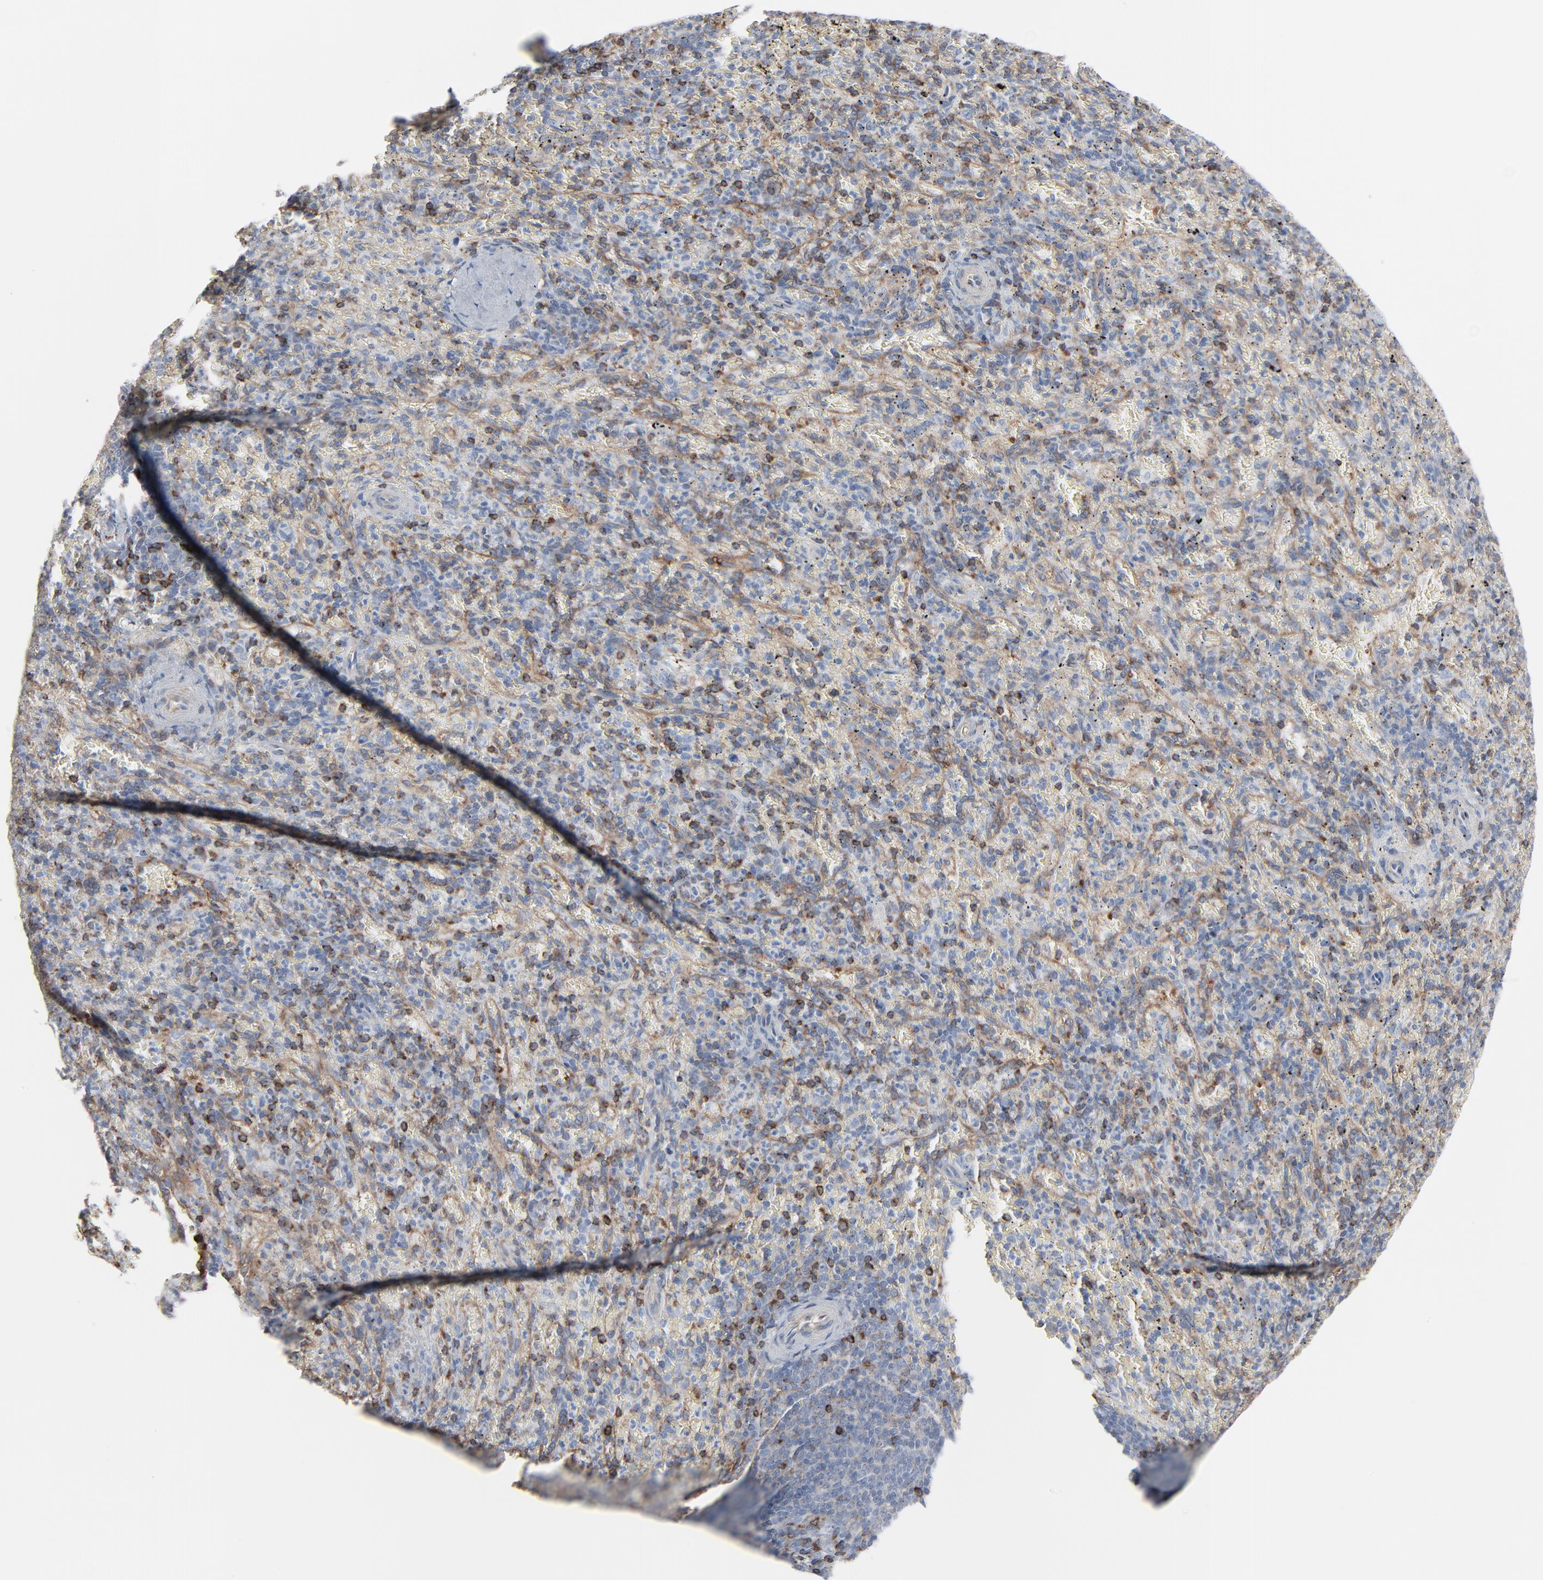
{"staining": {"intensity": "moderate", "quantity": "25%-75%", "location": "cytoplasmic/membranous"}, "tissue": "spleen", "cell_type": "Cells in red pulp", "image_type": "normal", "snomed": [{"axis": "morphology", "description": "Normal tissue, NOS"}, {"axis": "topography", "description": "Spleen"}], "caption": "A micrograph of human spleen stained for a protein shows moderate cytoplasmic/membranous brown staining in cells in red pulp. (brown staining indicates protein expression, while blue staining denotes nuclei).", "gene": "OPTN", "patient": {"sex": "female", "age": 43}}